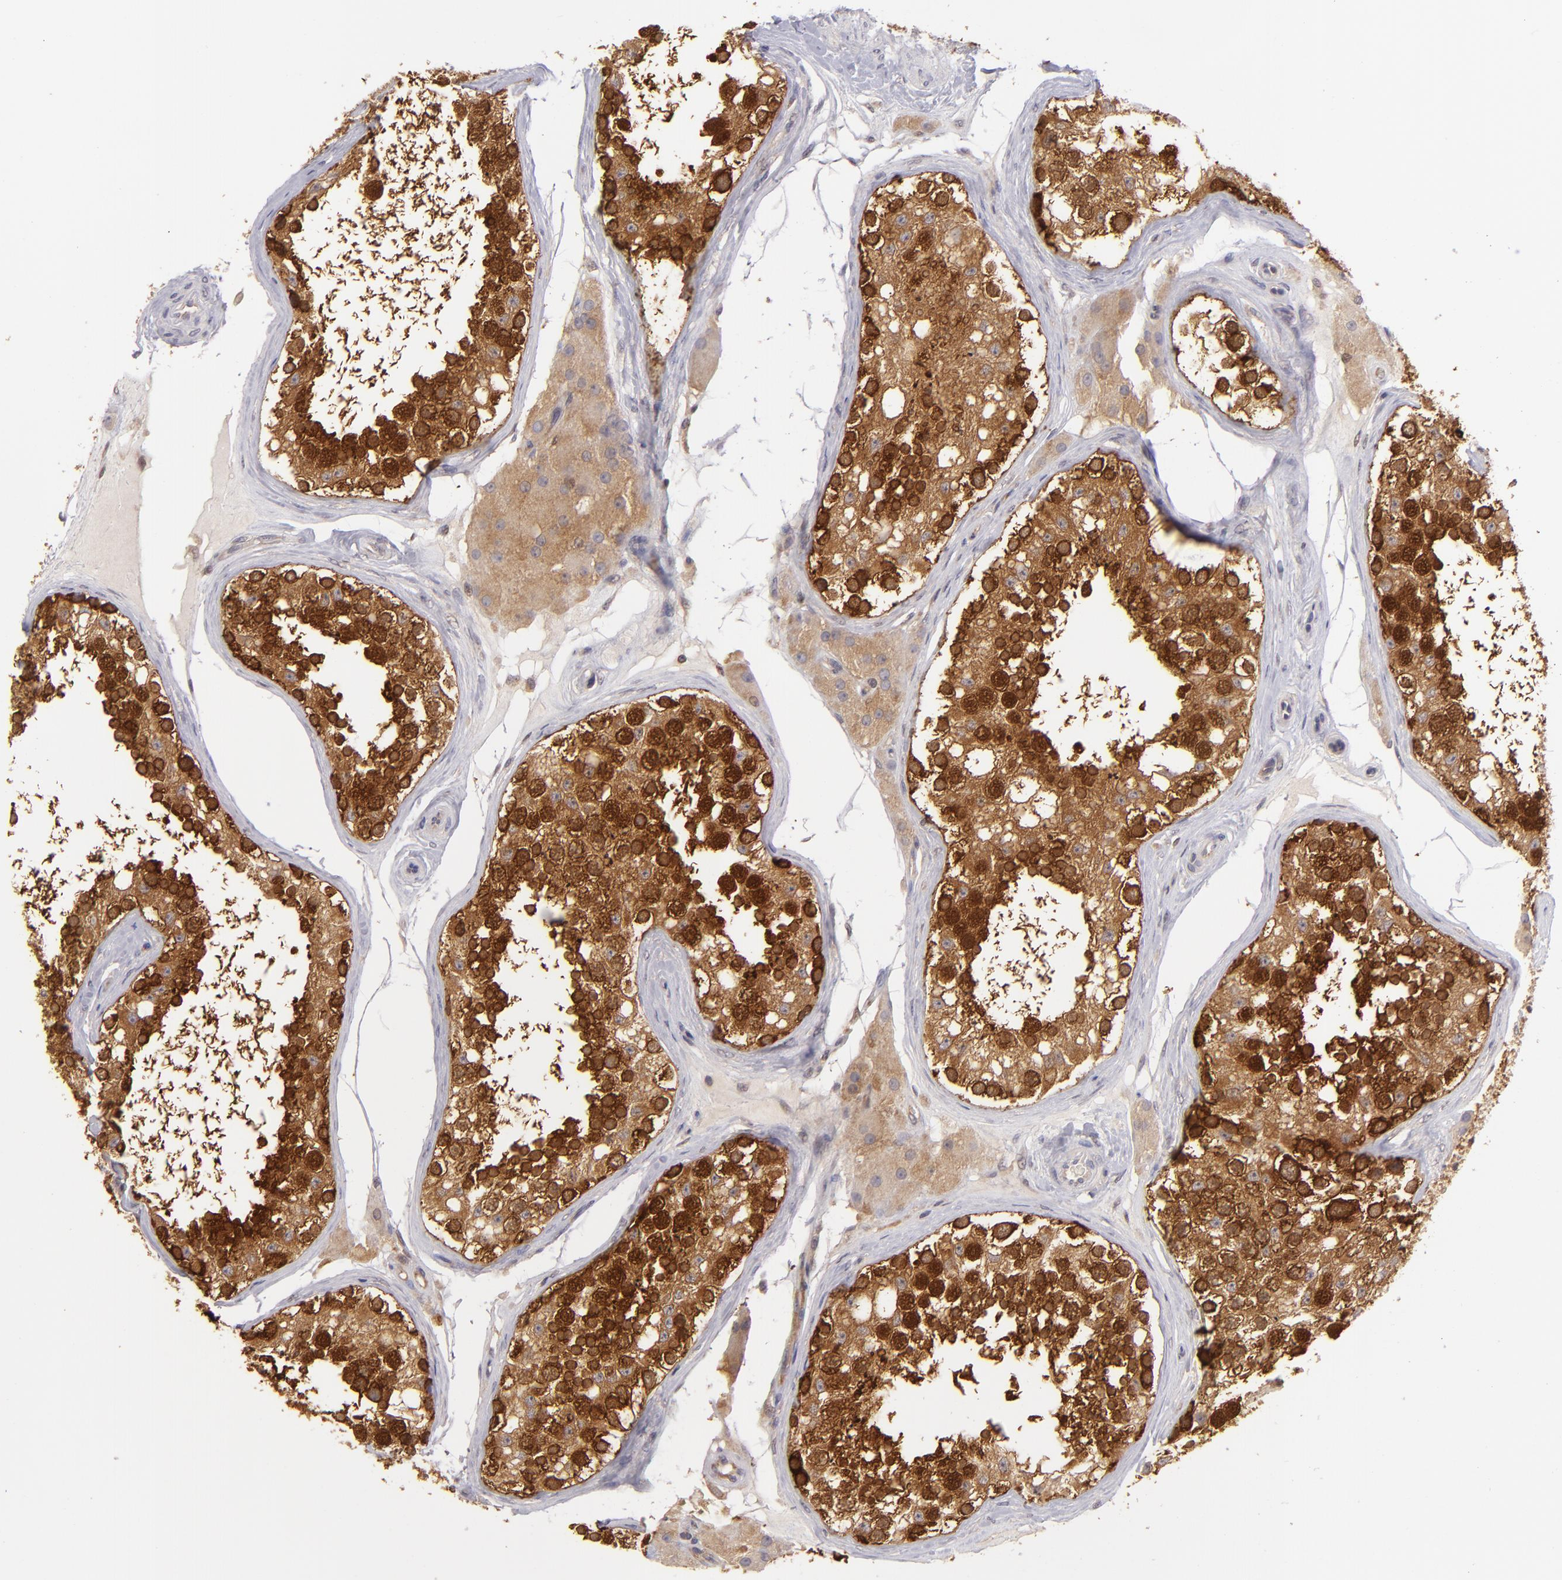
{"staining": {"intensity": "strong", "quantity": ">75%", "location": "cytoplasmic/membranous"}, "tissue": "testis", "cell_type": "Cells in seminiferous ducts", "image_type": "normal", "snomed": [{"axis": "morphology", "description": "Normal tissue, NOS"}, {"axis": "topography", "description": "Testis"}], "caption": "Immunohistochemistry (IHC) (DAB (3,3'-diaminobenzidine)) staining of benign human testis demonstrates strong cytoplasmic/membranous protein staining in about >75% of cells in seminiferous ducts.", "gene": "PTPN13", "patient": {"sex": "male", "age": 68}}